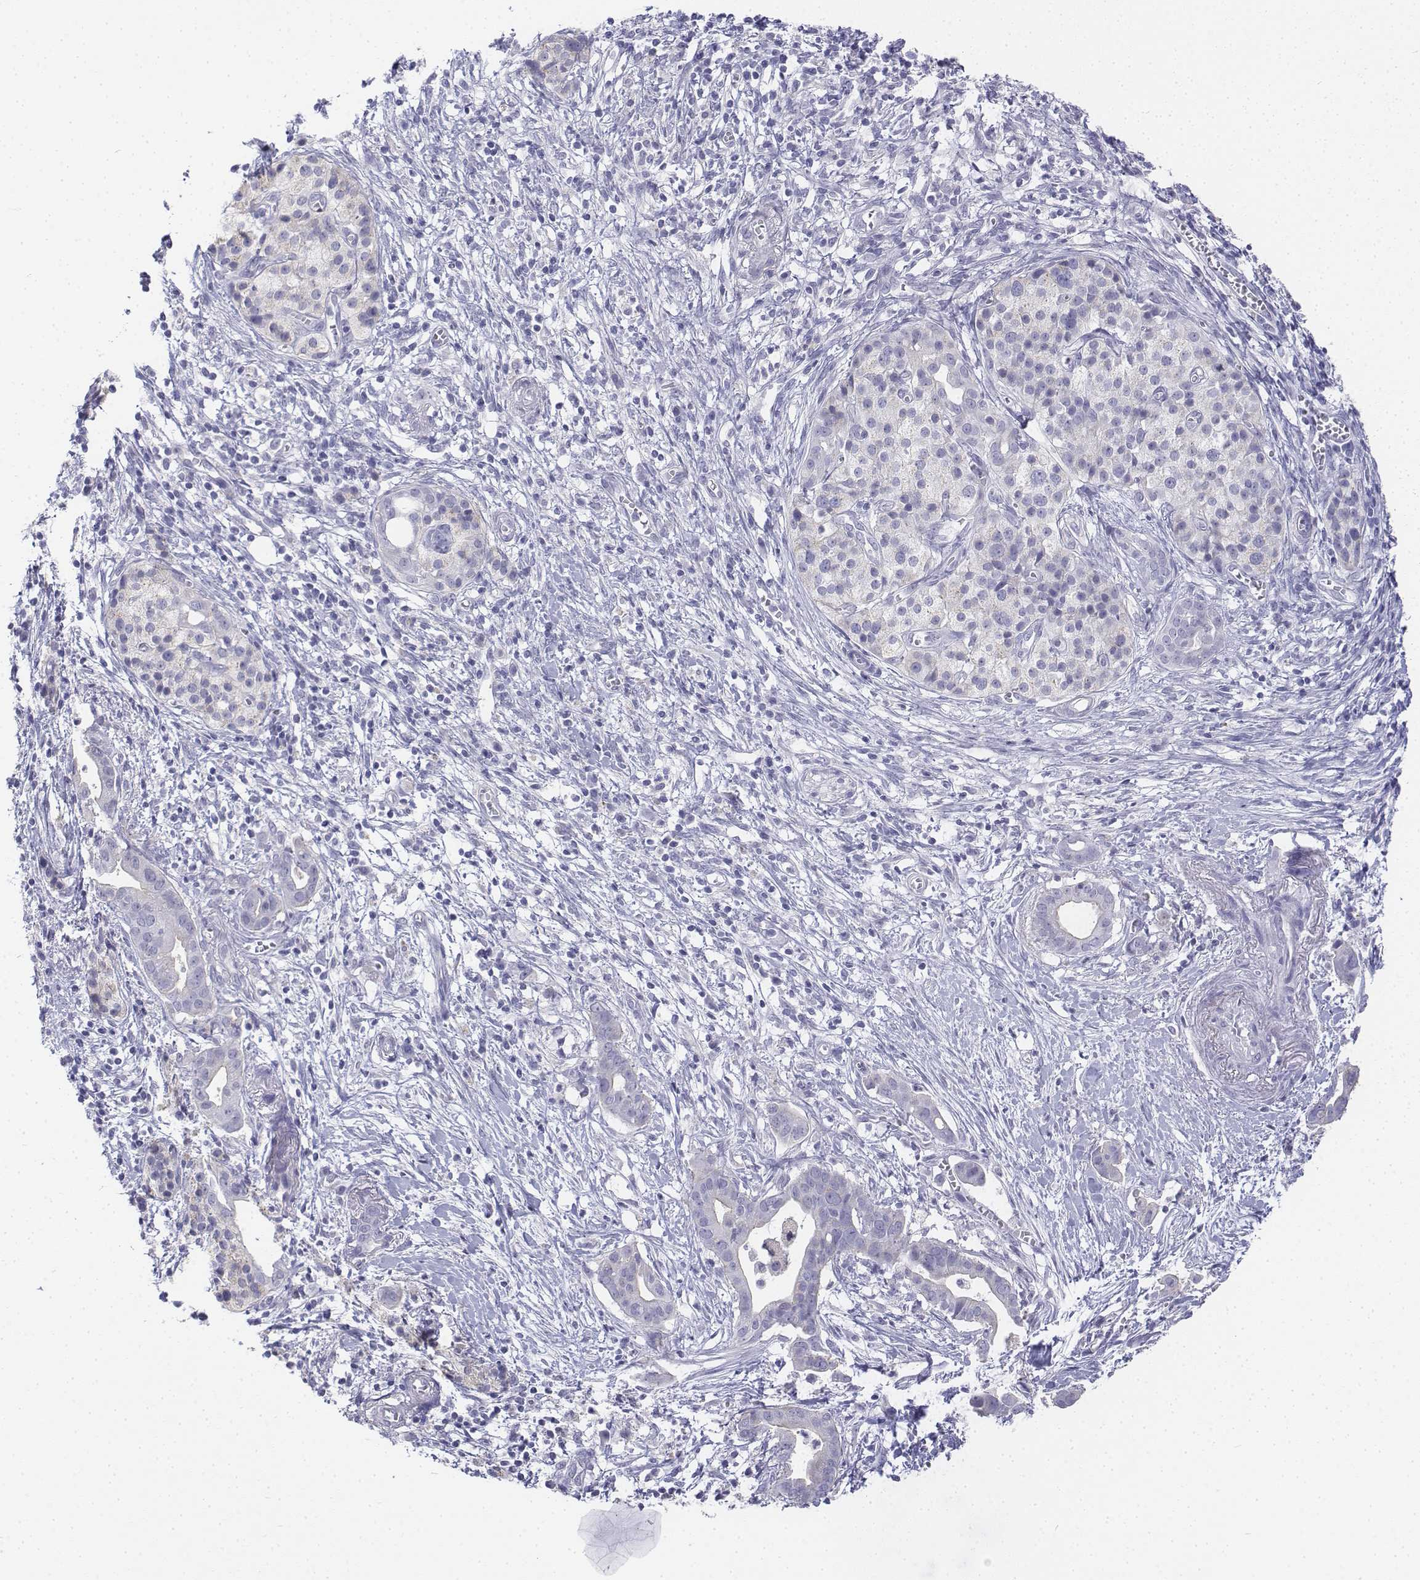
{"staining": {"intensity": "negative", "quantity": "none", "location": "none"}, "tissue": "pancreatic cancer", "cell_type": "Tumor cells", "image_type": "cancer", "snomed": [{"axis": "morphology", "description": "Adenocarcinoma, NOS"}, {"axis": "topography", "description": "Pancreas"}], "caption": "Pancreatic cancer (adenocarcinoma) was stained to show a protein in brown. There is no significant staining in tumor cells. (DAB (3,3'-diaminobenzidine) immunohistochemistry (IHC) visualized using brightfield microscopy, high magnification).", "gene": "LGSN", "patient": {"sex": "male", "age": 61}}